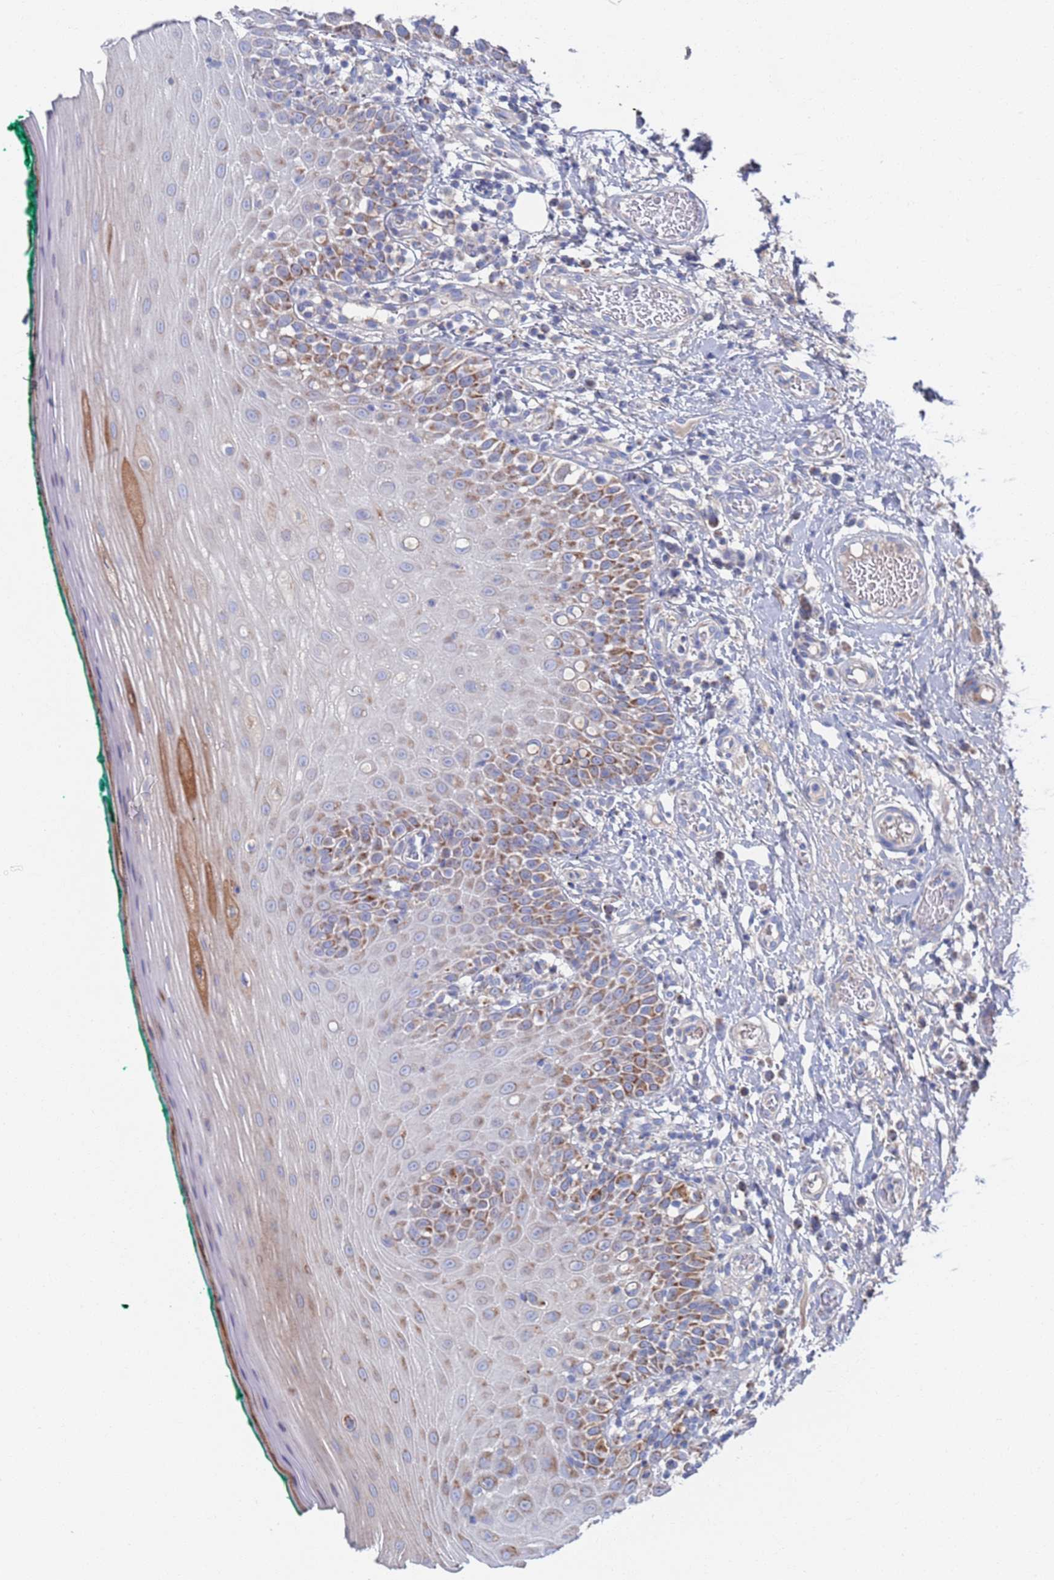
{"staining": {"intensity": "moderate", "quantity": "25%-75%", "location": "cytoplasmic/membranous"}, "tissue": "oral mucosa", "cell_type": "Squamous epithelial cells", "image_type": "normal", "snomed": [{"axis": "morphology", "description": "Normal tissue, NOS"}, {"axis": "topography", "description": "Oral tissue"}], "caption": "A medium amount of moderate cytoplasmic/membranous positivity is seen in approximately 25%-75% of squamous epithelial cells in unremarkable oral mucosa. (DAB IHC, brown staining for protein, blue staining for nuclei).", "gene": "MRPL22", "patient": {"sex": "female", "age": 83}}